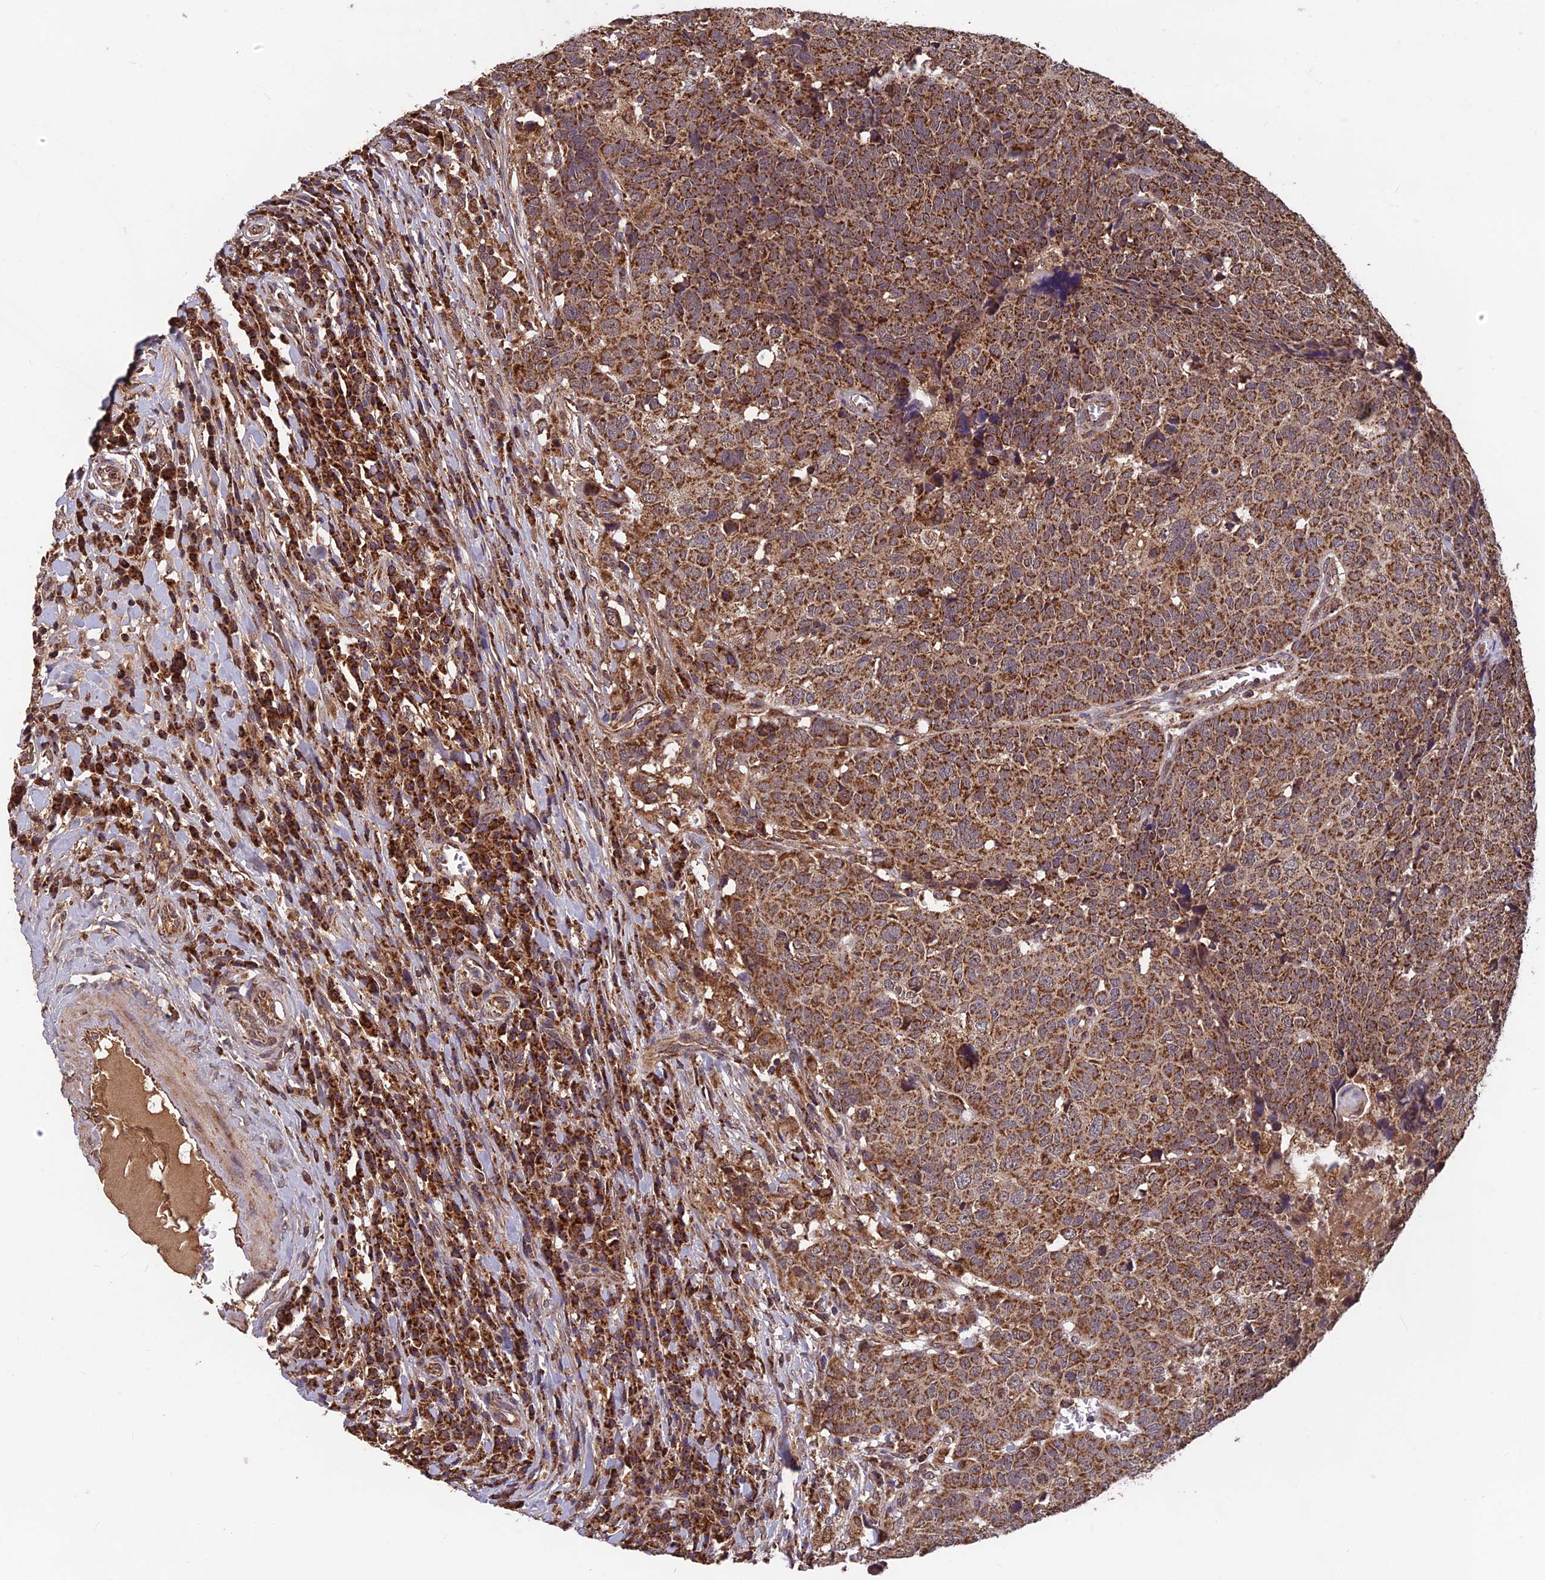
{"staining": {"intensity": "strong", "quantity": ">75%", "location": "cytoplasmic/membranous"}, "tissue": "head and neck cancer", "cell_type": "Tumor cells", "image_type": "cancer", "snomed": [{"axis": "morphology", "description": "Squamous cell carcinoma, NOS"}, {"axis": "topography", "description": "Head-Neck"}], "caption": "Protein analysis of squamous cell carcinoma (head and neck) tissue reveals strong cytoplasmic/membranous positivity in about >75% of tumor cells. The staining was performed using DAB, with brown indicating positive protein expression. Nuclei are stained blue with hematoxylin.", "gene": "CCDC15", "patient": {"sex": "male", "age": 66}}